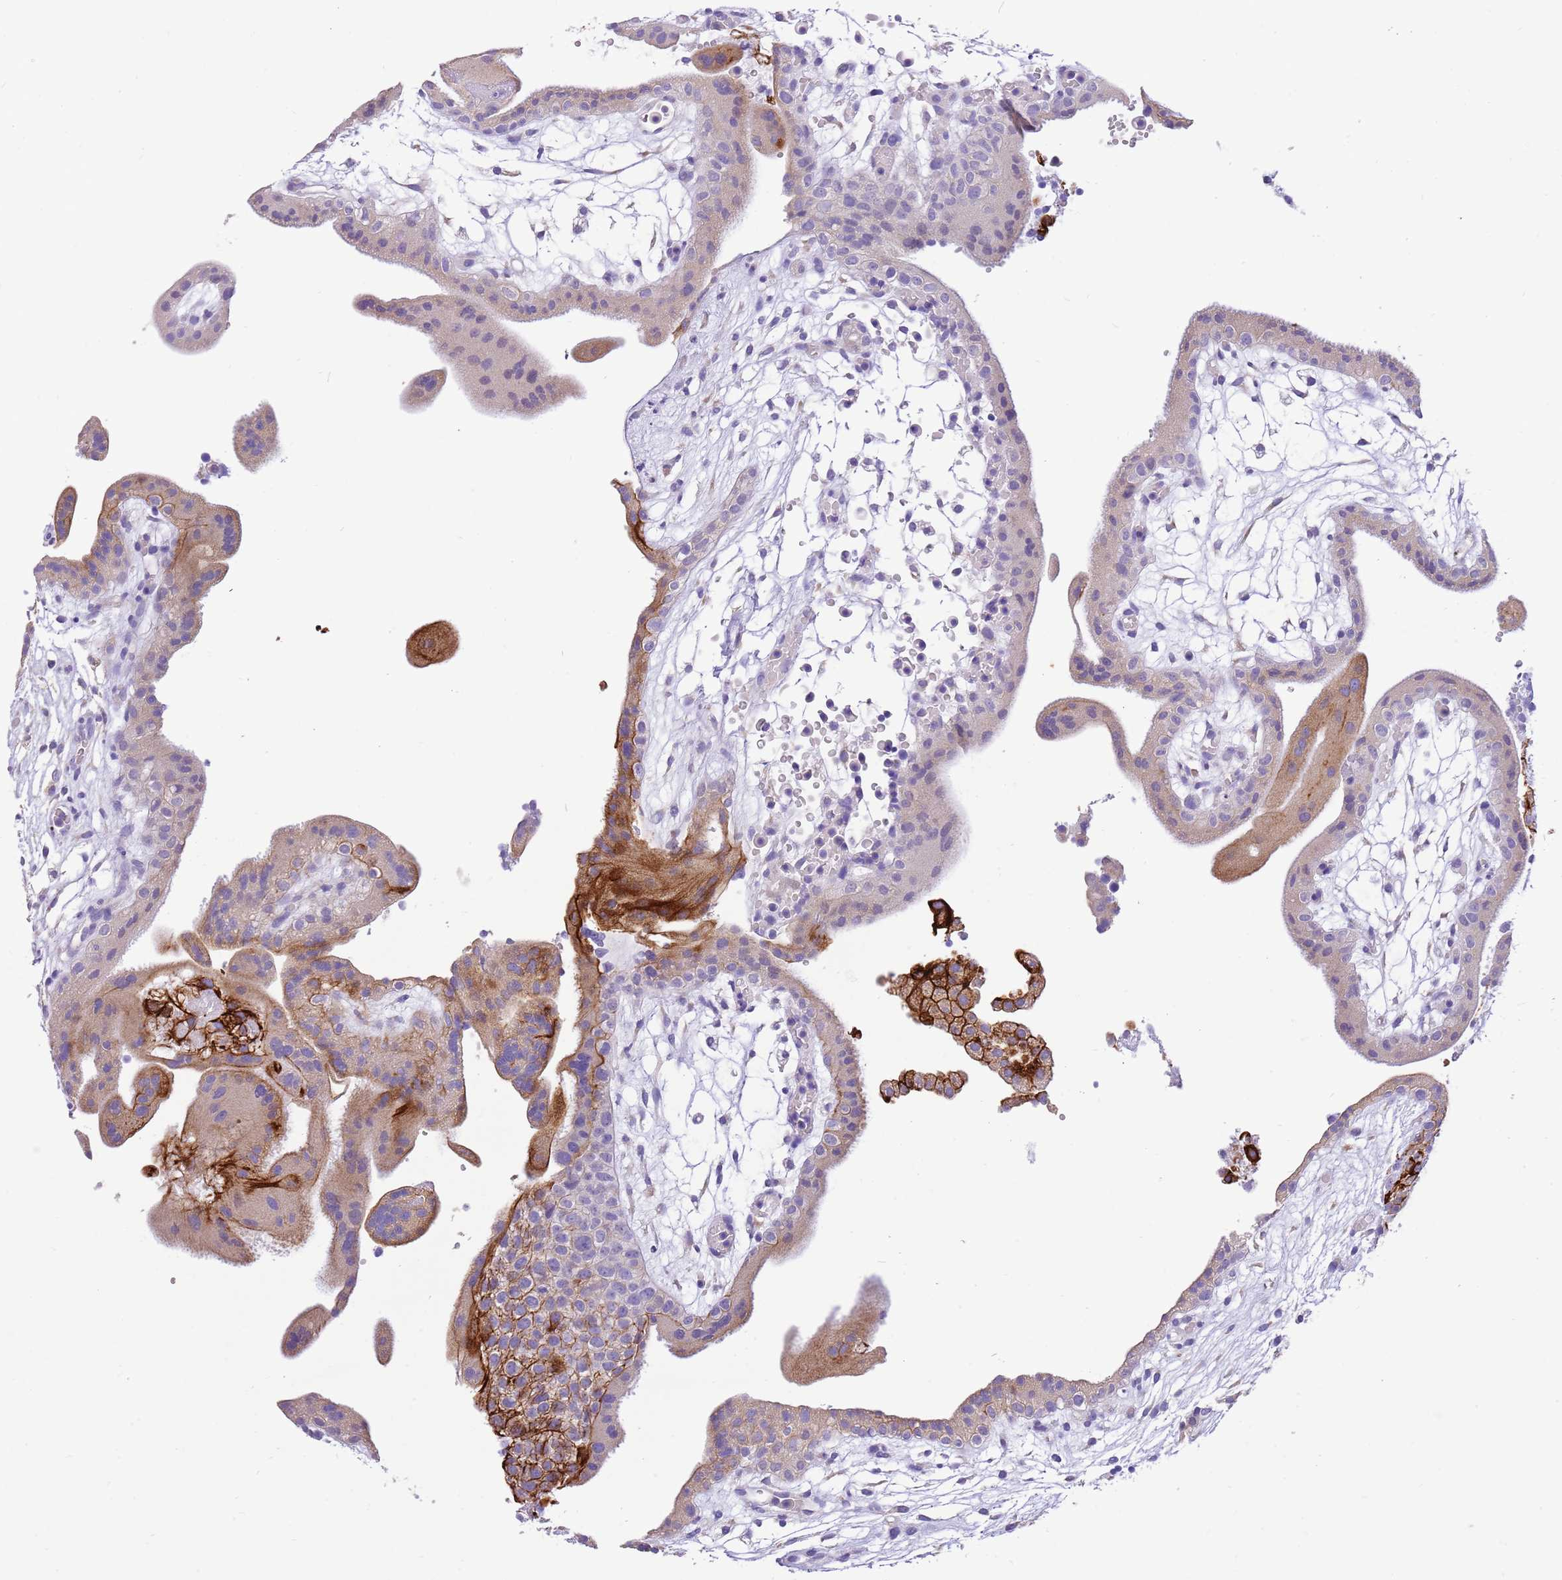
{"staining": {"intensity": "strong", "quantity": "<25%", "location": "cytoplasmic/membranous"}, "tissue": "placenta", "cell_type": "Trophoblastic cells", "image_type": "normal", "snomed": [{"axis": "morphology", "description": "Normal tissue, NOS"}, {"axis": "topography", "description": "Placenta"}], "caption": "Protein staining of normal placenta displays strong cytoplasmic/membranous positivity in approximately <25% of trophoblastic cells.", "gene": "R3HDM4", "patient": {"sex": "female", "age": 18}}